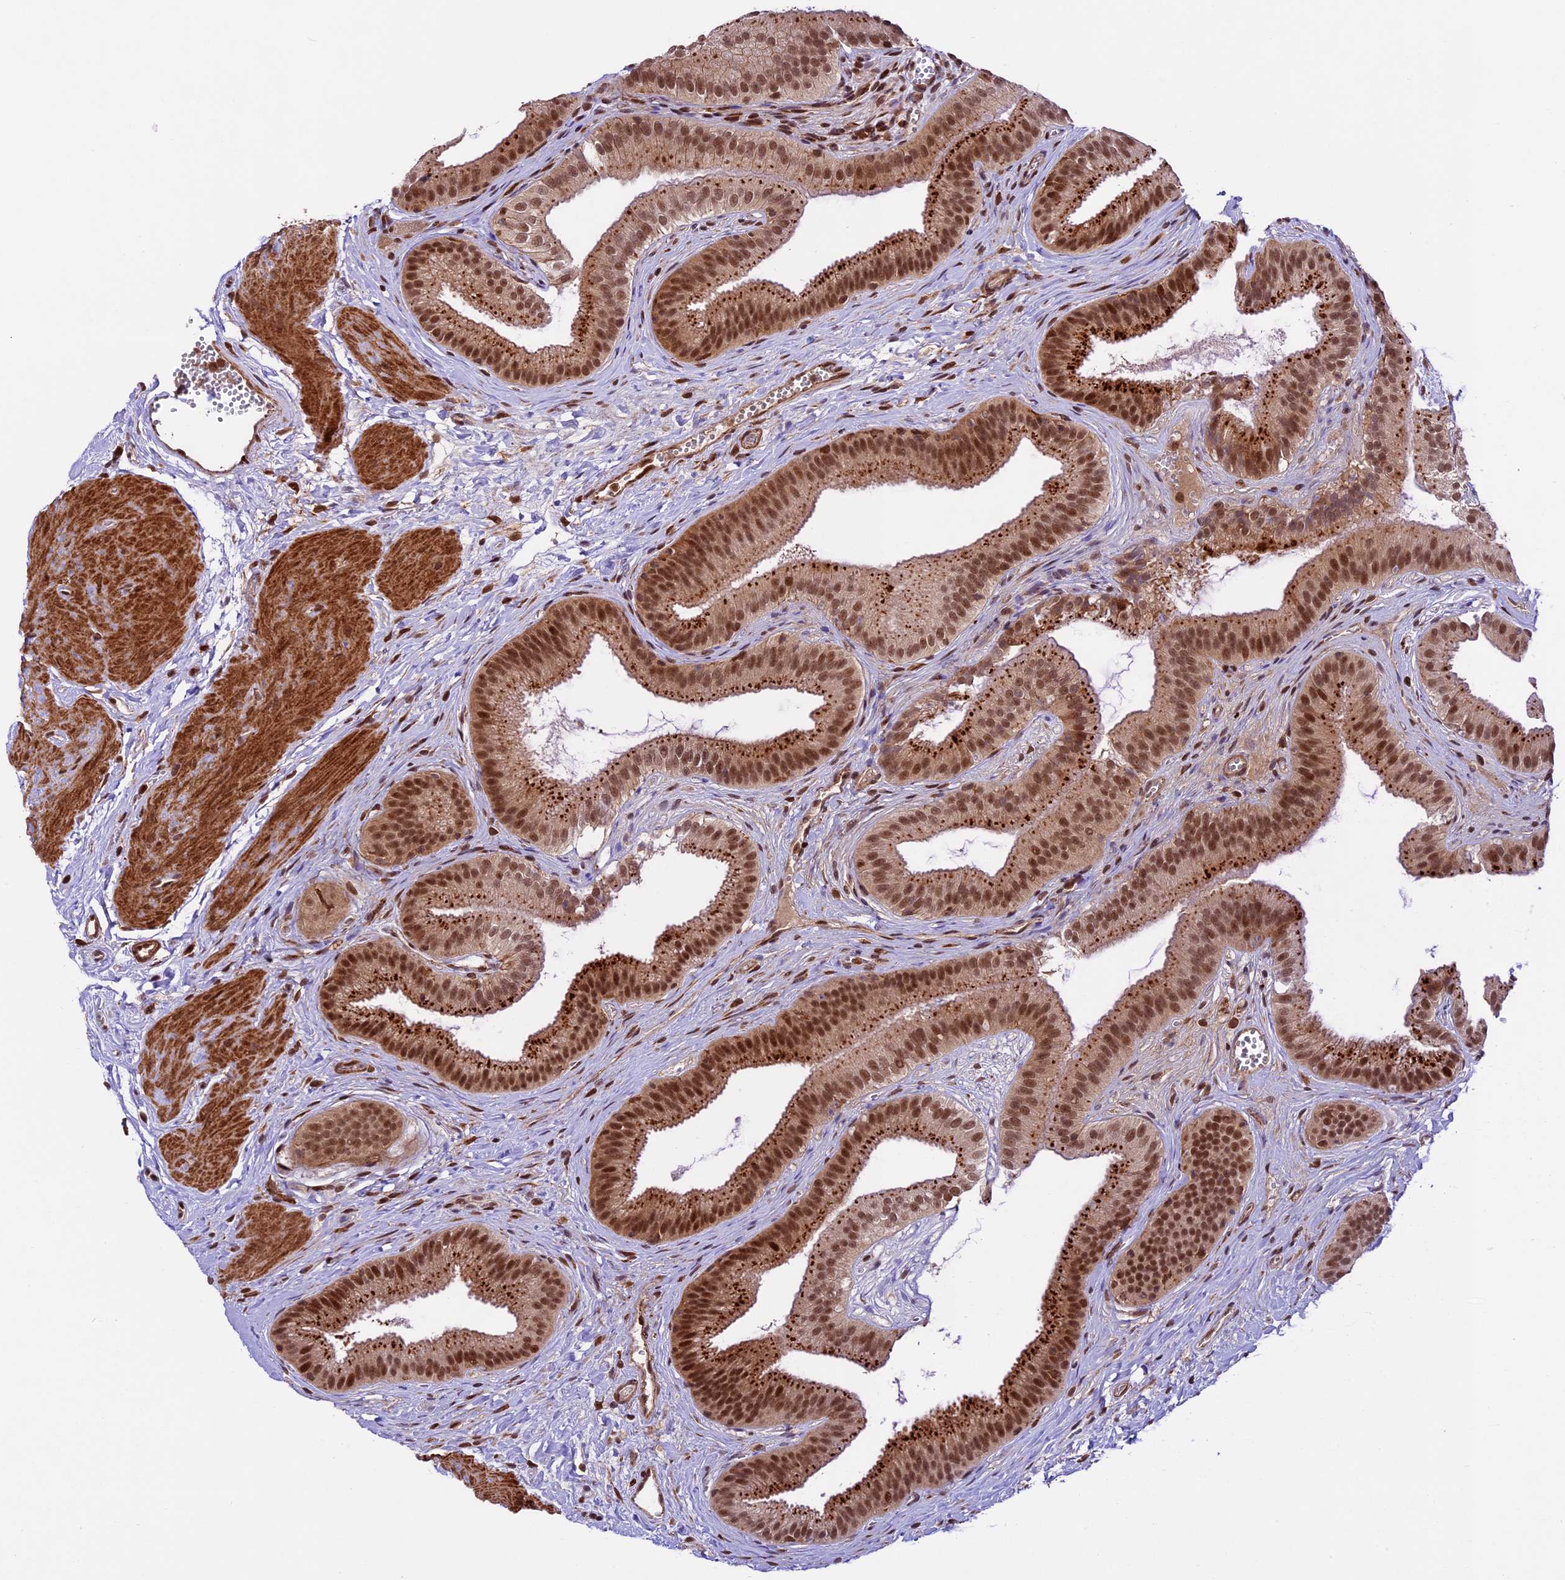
{"staining": {"intensity": "strong", "quantity": ">75%", "location": "cytoplasmic/membranous,nuclear"}, "tissue": "gallbladder", "cell_type": "Glandular cells", "image_type": "normal", "snomed": [{"axis": "morphology", "description": "Normal tissue, NOS"}, {"axis": "topography", "description": "Gallbladder"}], "caption": "This is an image of IHC staining of unremarkable gallbladder, which shows strong positivity in the cytoplasmic/membranous,nuclear of glandular cells.", "gene": "DHX38", "patient": {"sex": "female", "age": 54}}